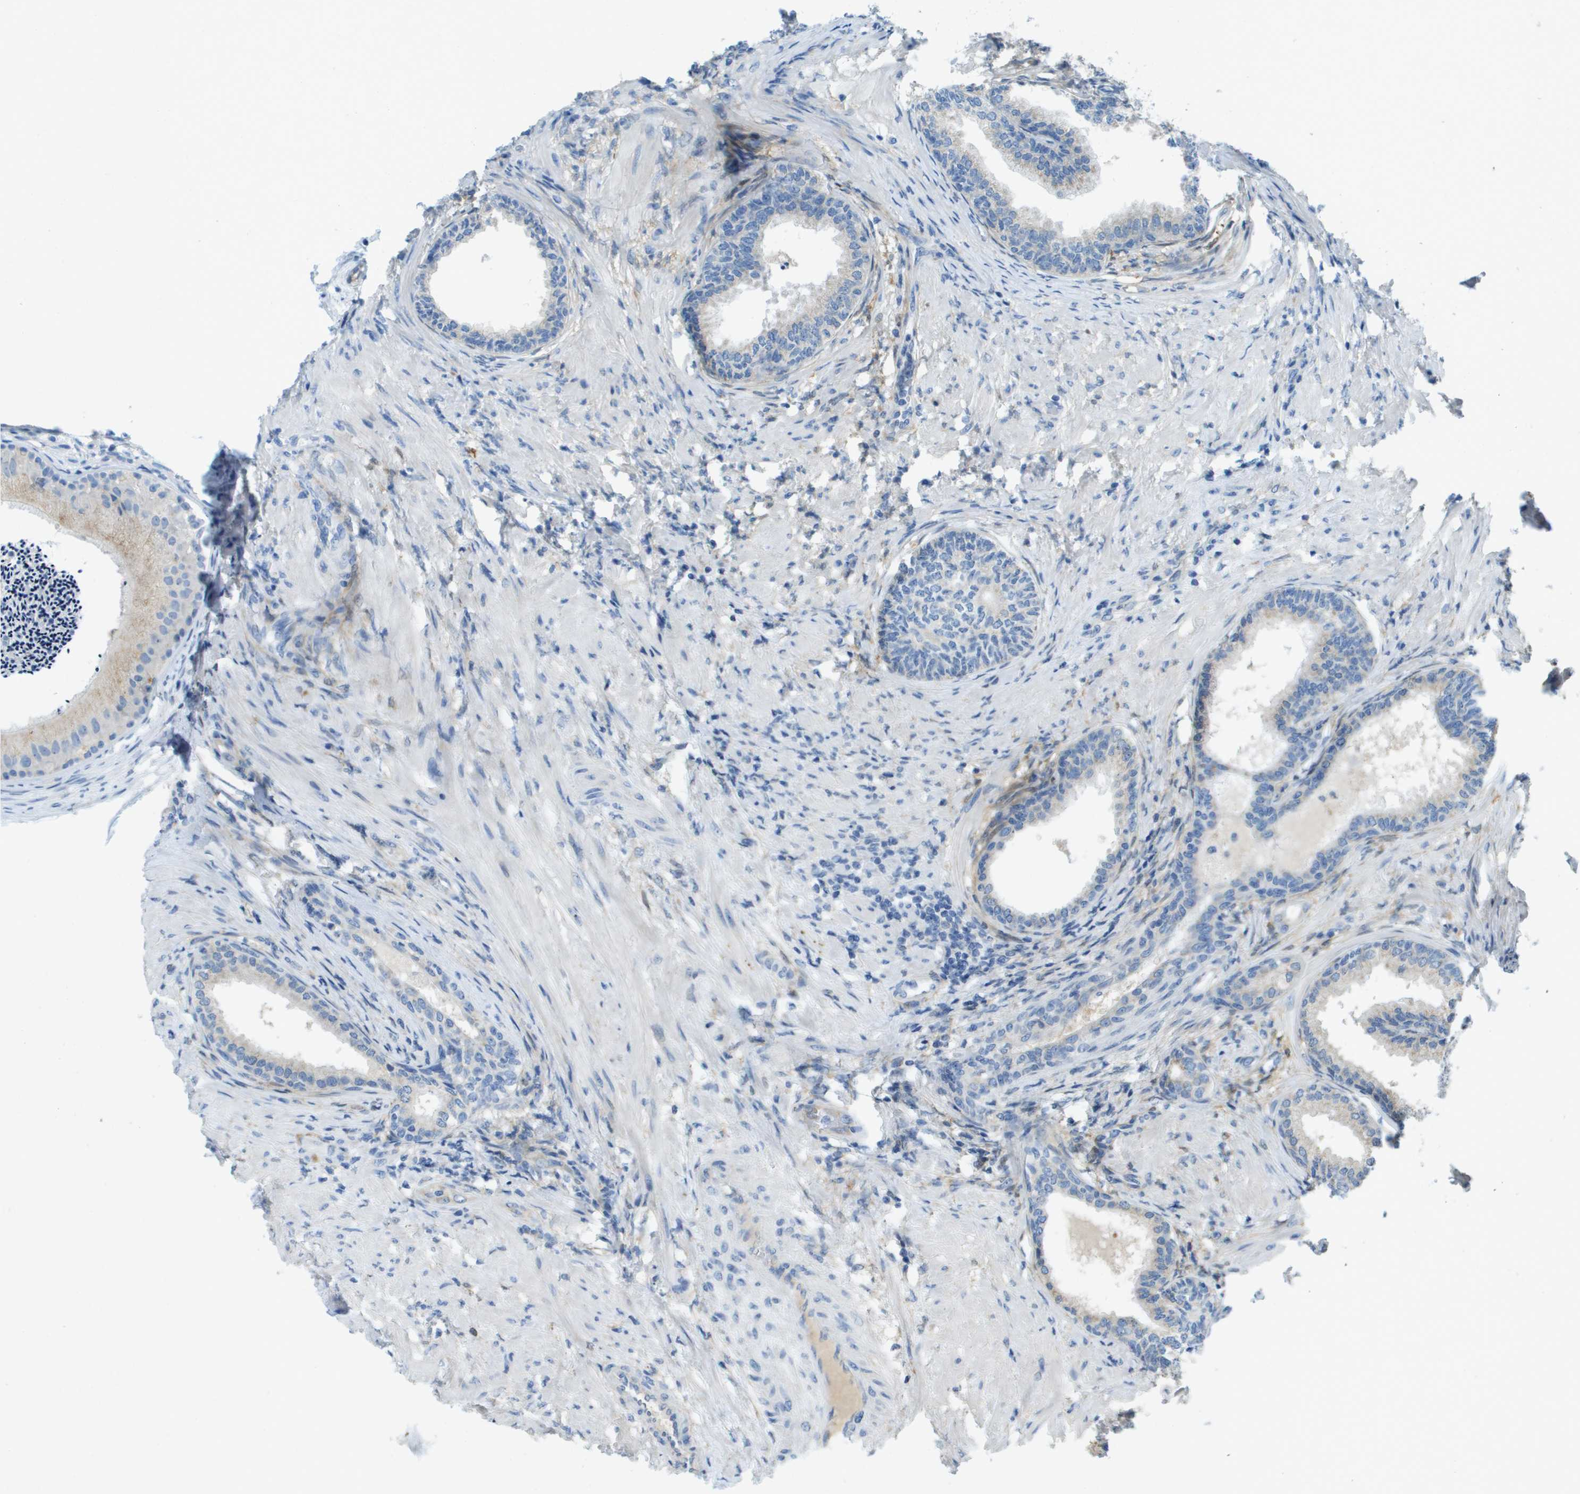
{"staining": {"intensity": "weak", "quantity": "<25%", "location": "cytoplasmic/membranous"}, "tissue": "prostate", "cell_type": "Glandular cells", "image_type": "normal", "snomed": [{"axis": "morphology", "description": "Normal tissue, NOS"}, {"axis": "topography", "description": "Prostate"}], "caption": "Glandular cells are negative for protein expression in benign human prostate. (Brightfield microscopy of DAB (3,3'-diaminobenzidine) IHC at high magnification).", "gene": "CYGB", "patient": {"sex": "male", "age": 76}}